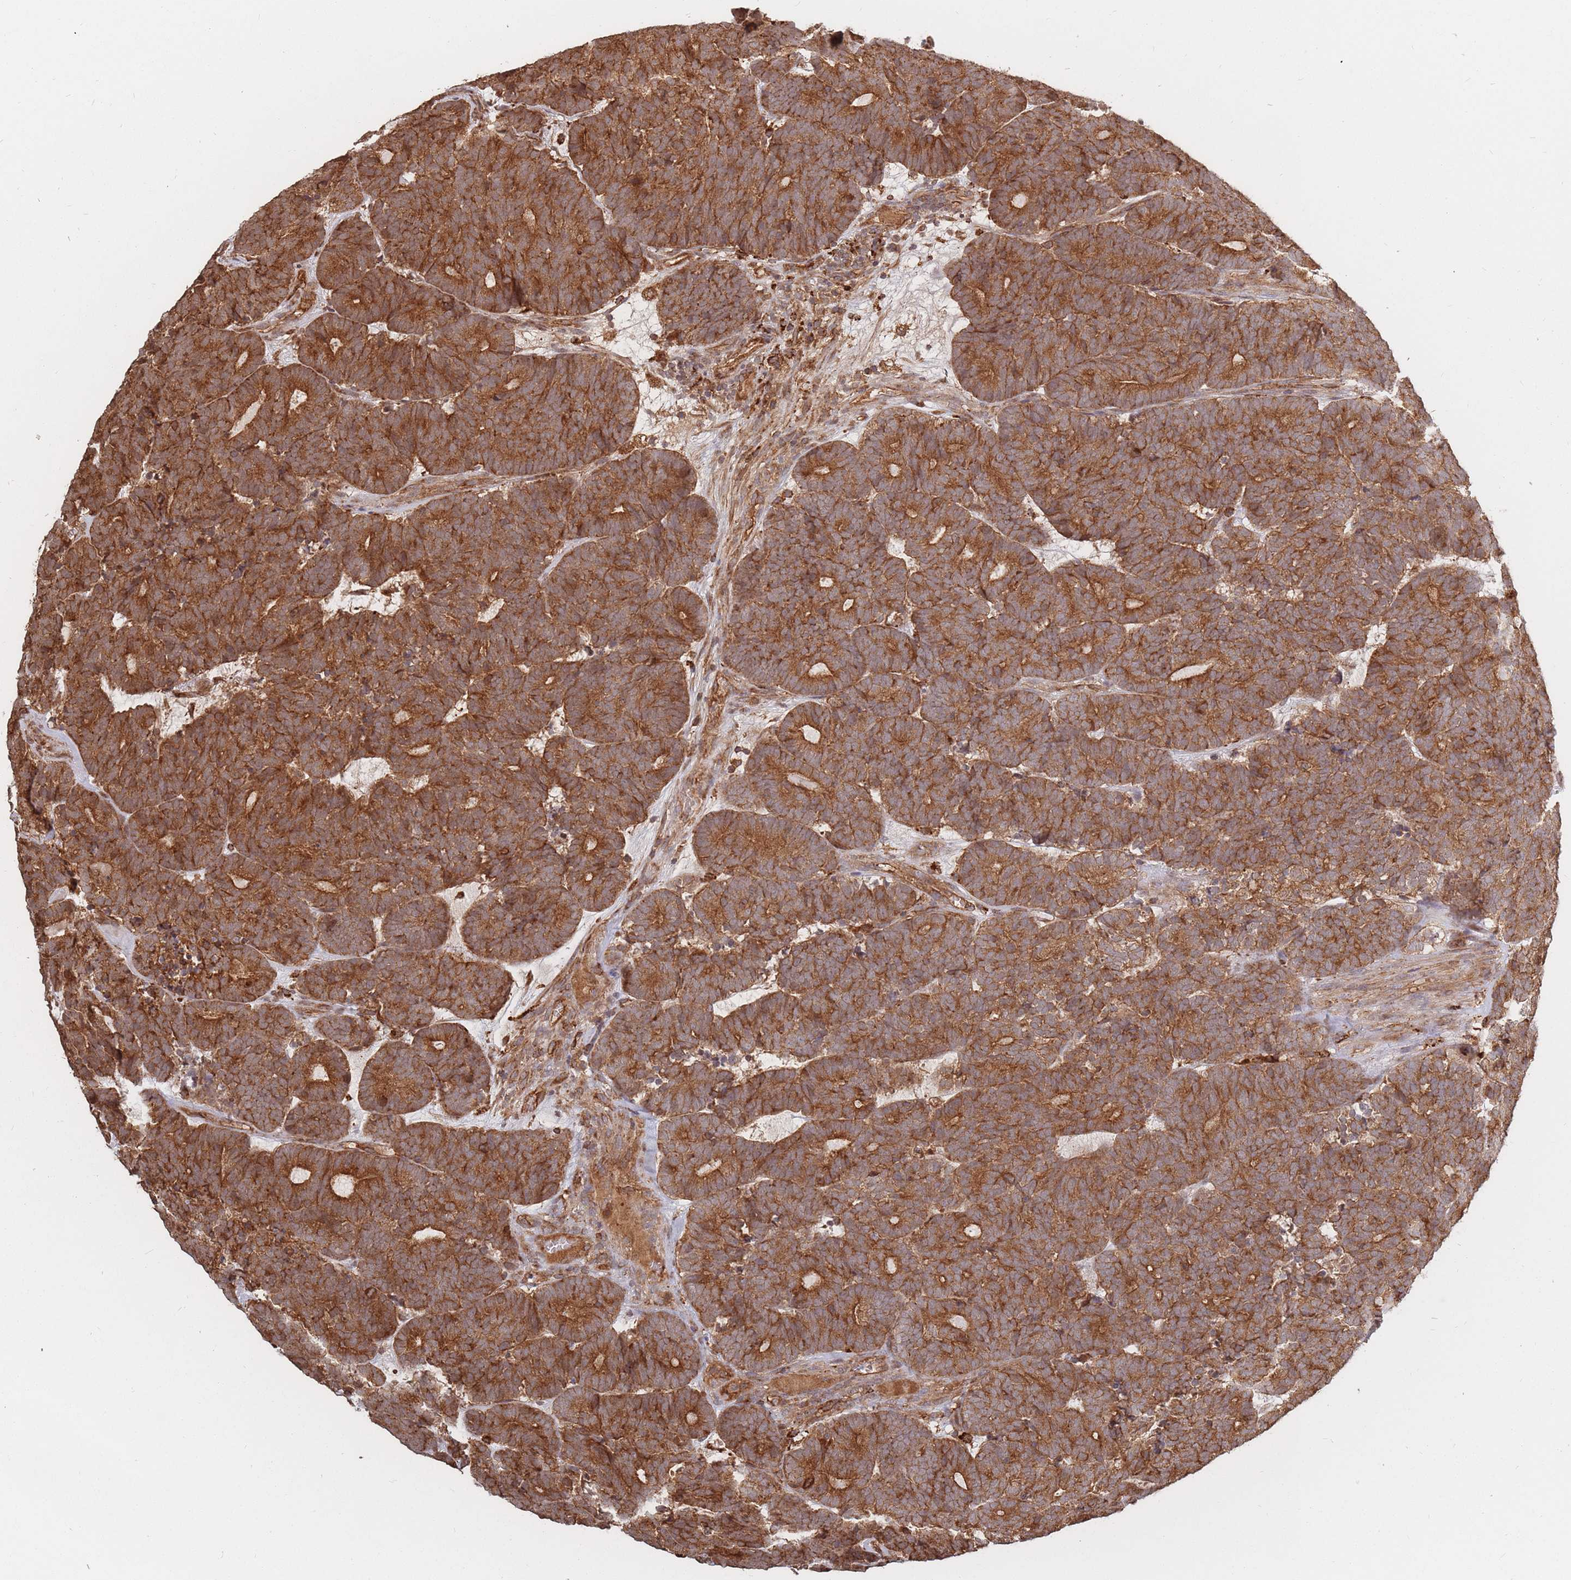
{"staining": {"intensity": "strong", "quantity": ">75%", "location": "cytoplasmic/membranous"}, "tissue": "head and neck cancer", "cell_type": "Tumor cells", "image_type": "cancer", "snomed": [{"axis": "morphology", "description": "Adenocarcinoma, NOS"}, {"axis": "topography", "description": "Head-Neck"}], "caption": "Immunohistochemical staining of adenocarcinoma (head and neck) exhibits strong cytoplasmic/membranous protein expression in approximately >75% of tumor cells.", "gene": "RASSF2", "patient": {"sex": "female", "age": 81}}